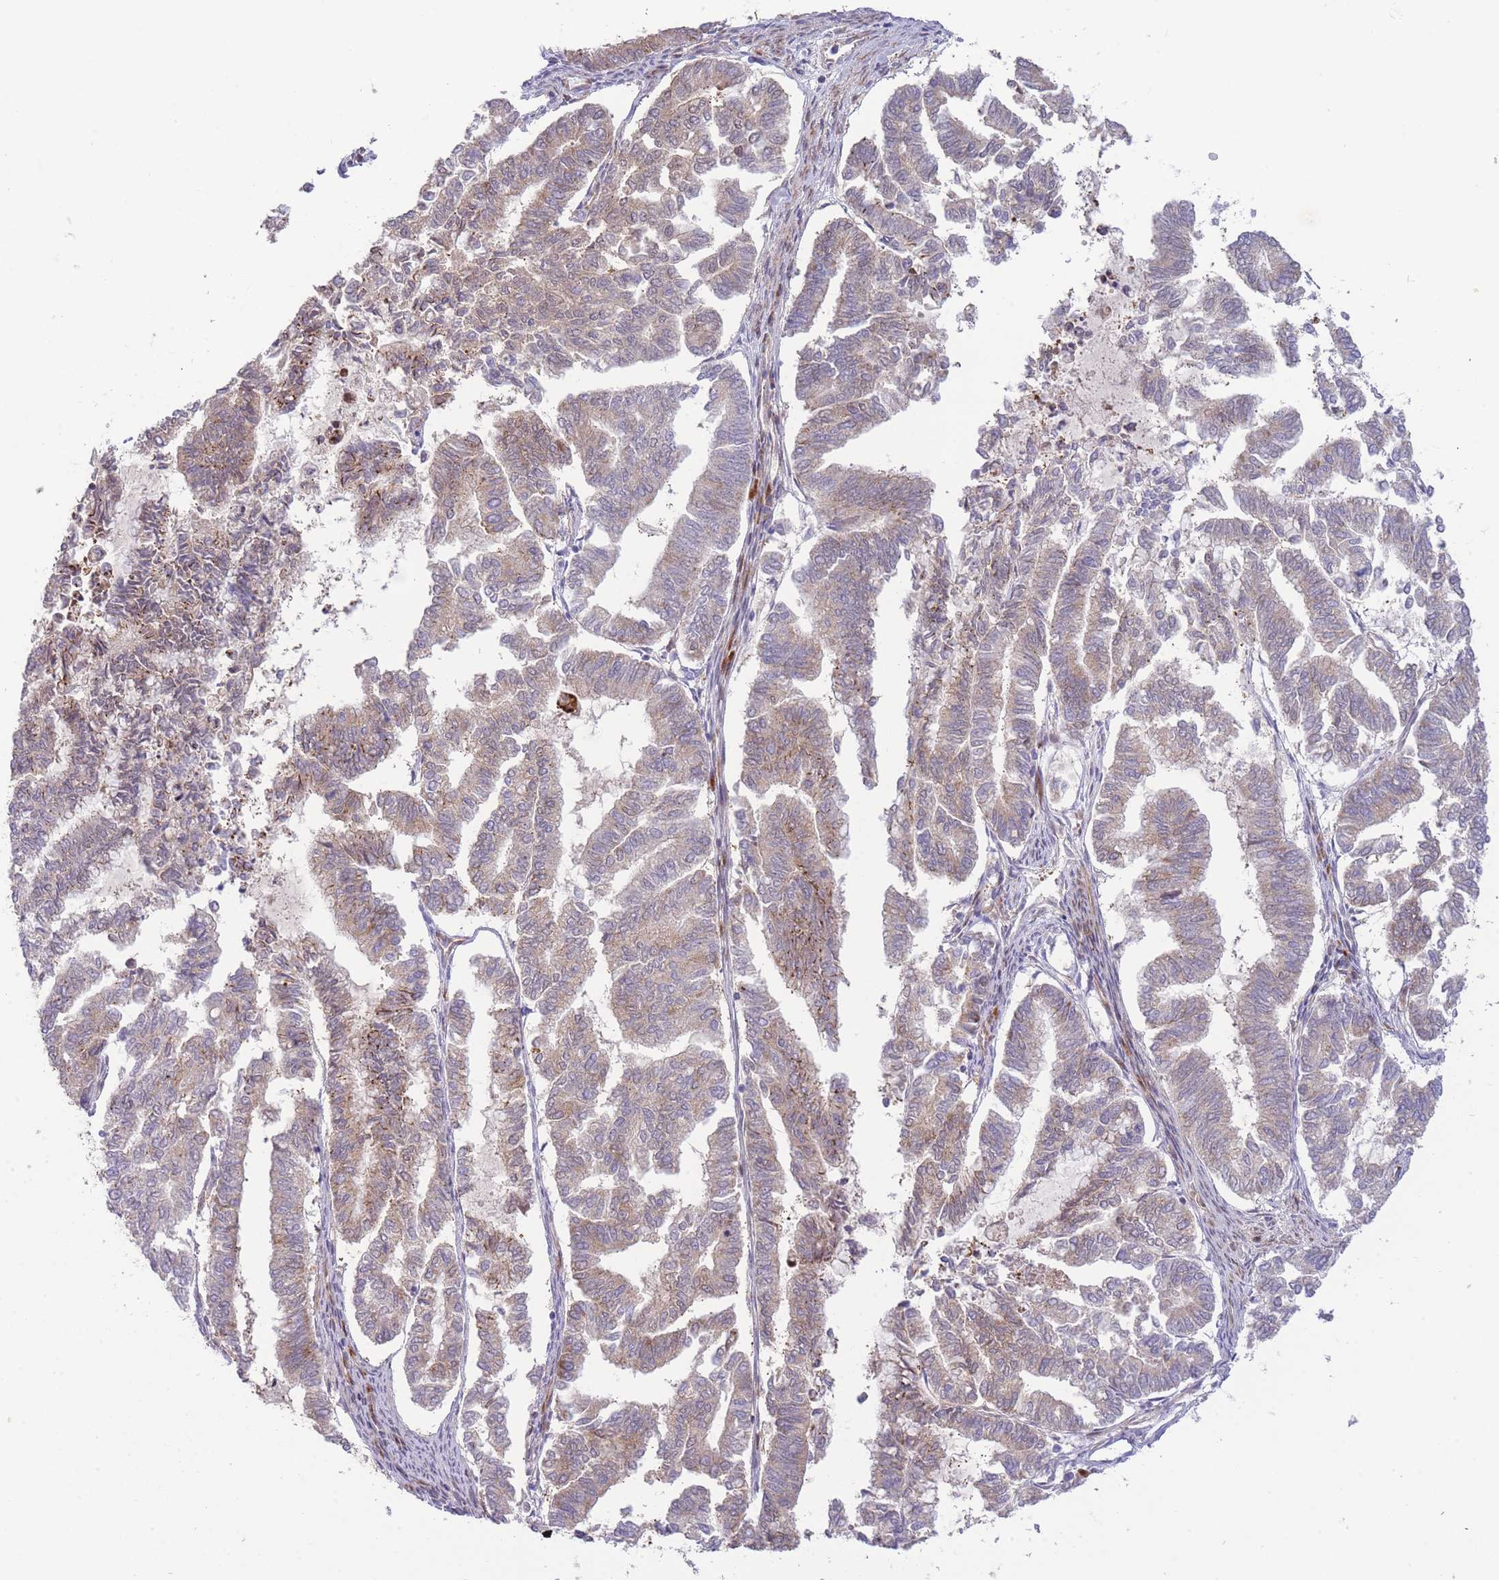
{"staining": {"intensity": "weak", "quantity": "25%-75%", "location": "cytoplasmic/membranous"}, "tissue": "endometrial cancer", "cell_type": "Tumor cells", "image_type": "cancer", "snomed": [{"axis": "morphology", "description": "Adenocarcinoma, NOS"}, {"axis": "topography", "description": "Endometrium"}], "caption": "Human endometrial cancer (adenocarcinoma) stained with a protein marker reveals weak staining in tumor cells.", "gene": "ATP5MC2", "patient": {"sex": "female", "age": 79}}